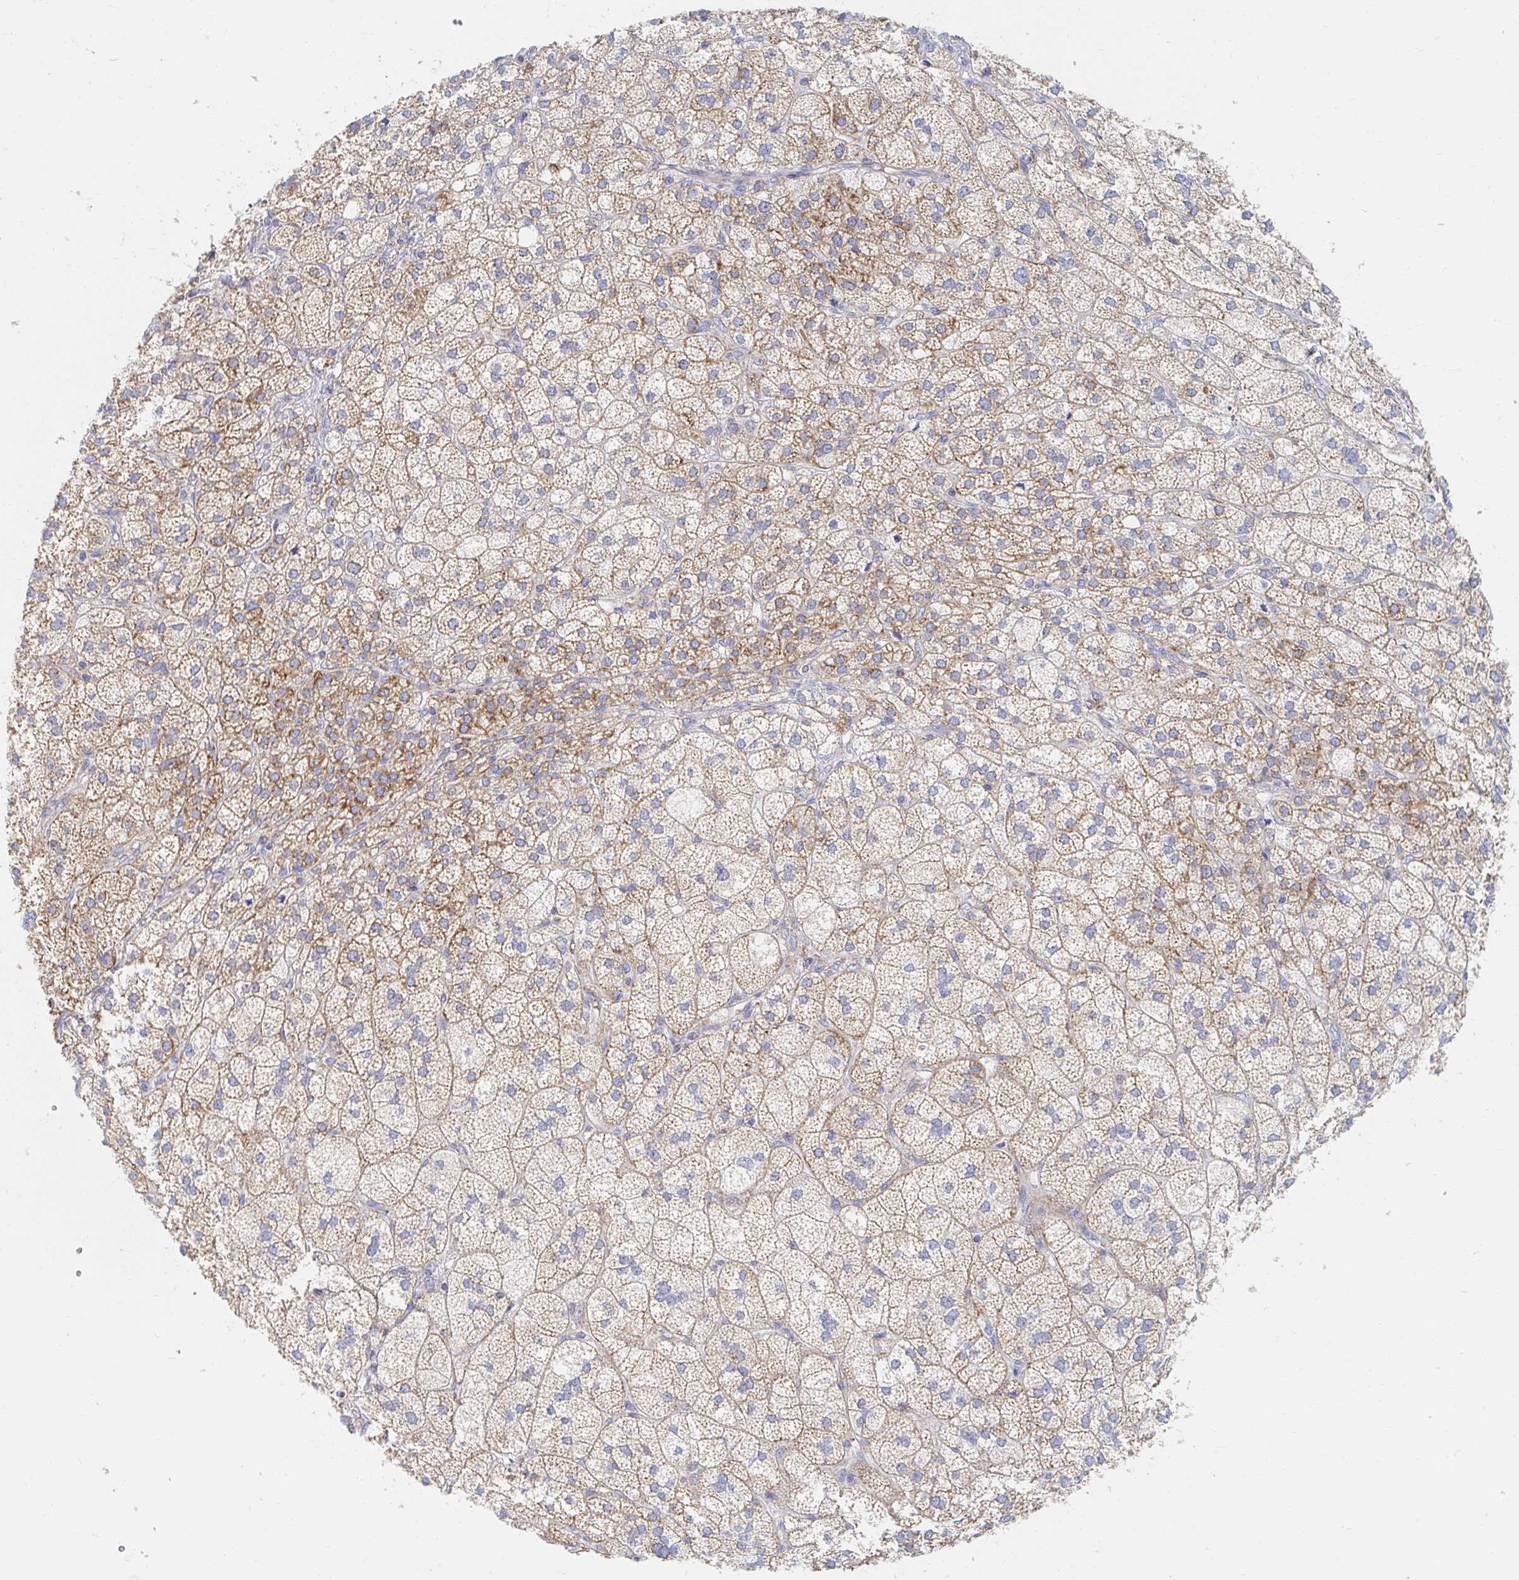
{"staining": {"intensity": "moderate", "quantity": ">75%", "location": "cytoplasmic/membranous"}, "tissue": "adrenal gland", "cell_type": "Glandular cells", "image_type": "normal", "snomed": [{"axis": "morphology", "description": "Normal tissue, NOS"}, {"axis": "topography", "description": "Adrenal gland"}], "caption": "Approximately >75% of glandular cells in benign human adrenal gland reveal moderate cytoplasmic/membranous protein expression as visualized by brown immunohistochemical staining.", "gene": "MAVS", "patient": {"sex": "female", "age": 60}}